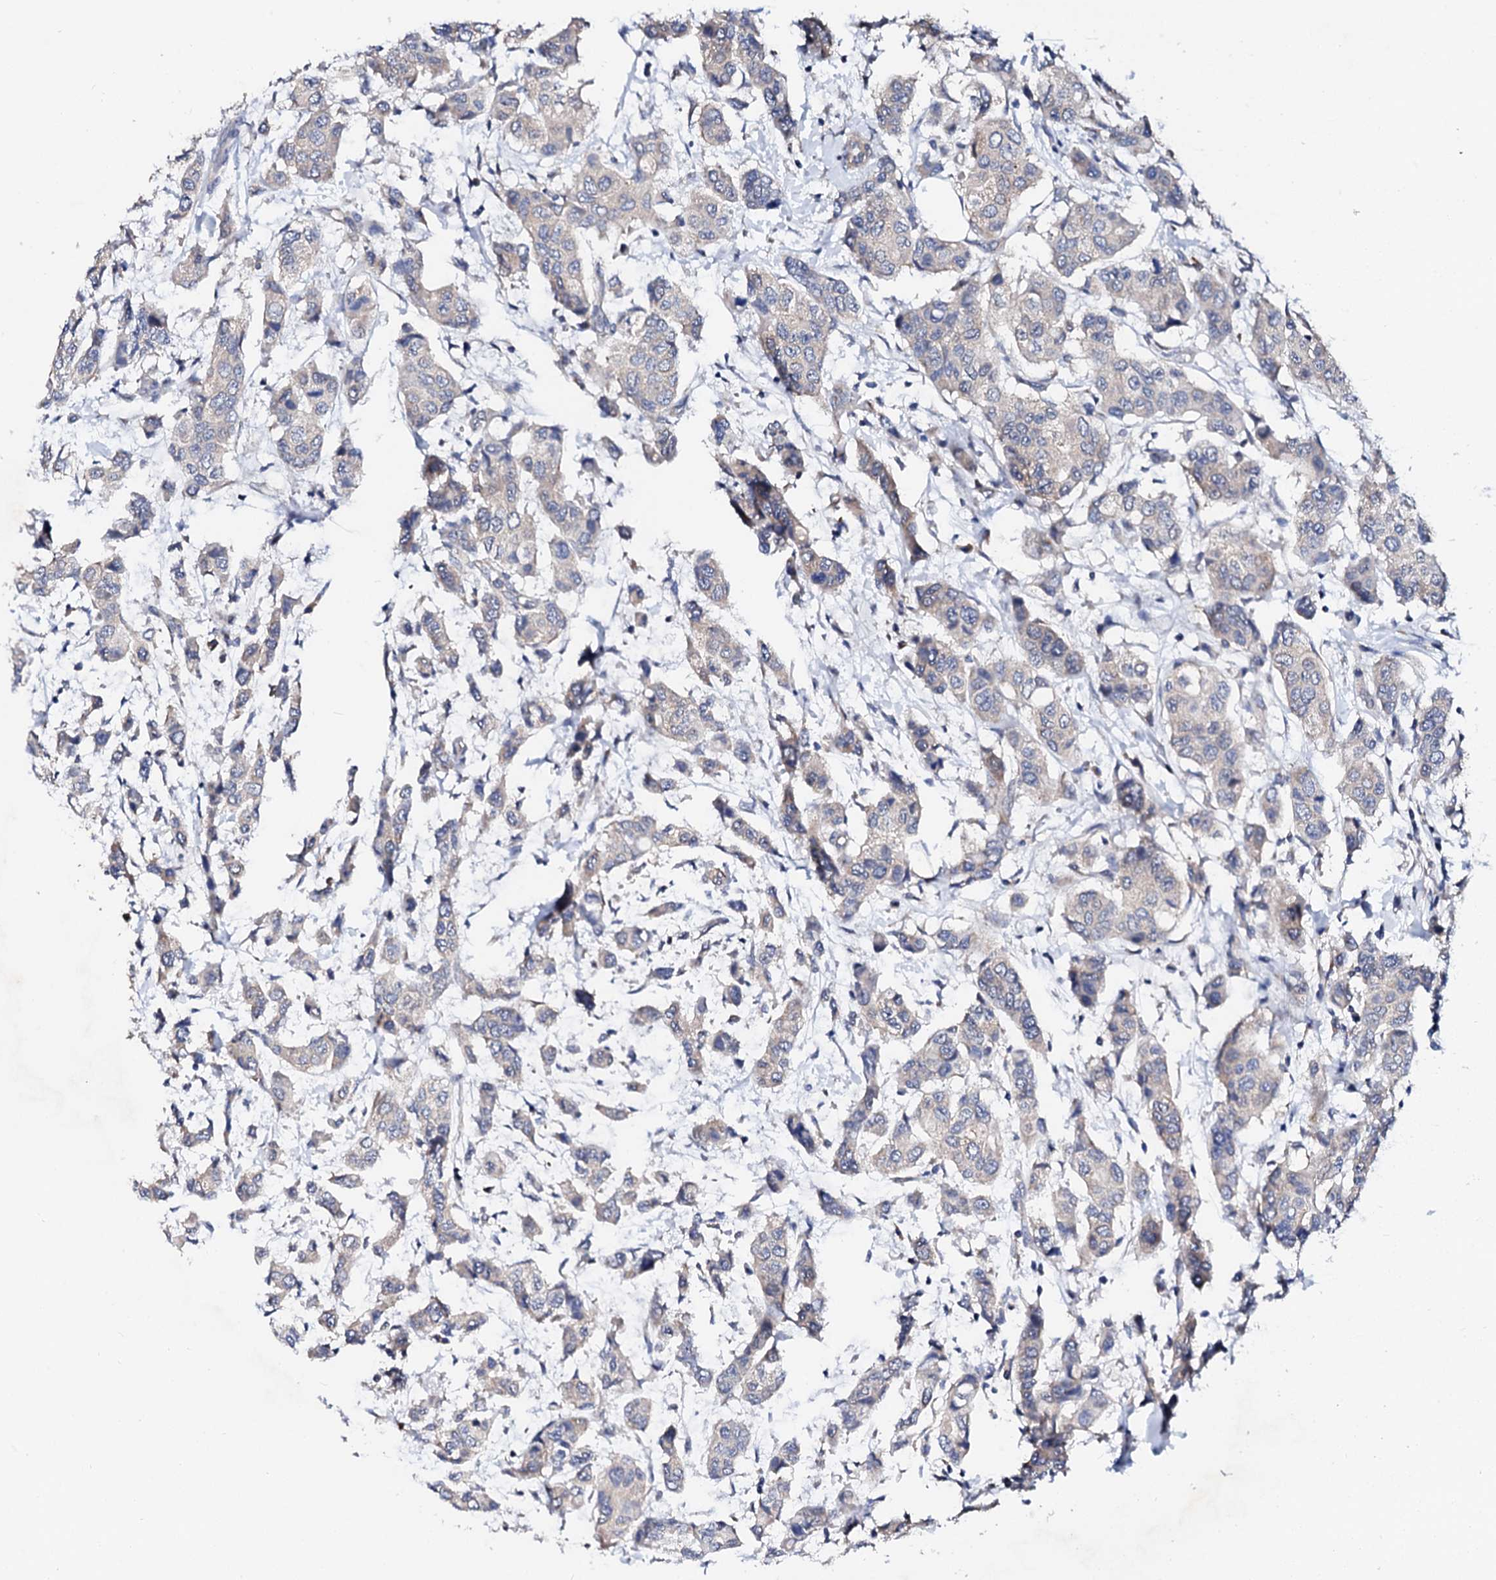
{"staining": {"intensity": "negative", "quantity": "none", "location": "none"}, "tissue": "breast cancer", "cell_type": "Tumor cells", "image_type": "cancer", "snomed": [{"axis": "morphology", "description": "Lobular carcinoma"}, {"axis": "topography", "description": "Breast"}], "caption": "Tumor cells are negative for protein expression in human breast cancer. (Stains: DAB IHC with hematoxylin counter stain, Microscopy: brightfield microscopy at high magnification).", "gene": "NUP58", "patient": {"sex": "female", "age": 51}}